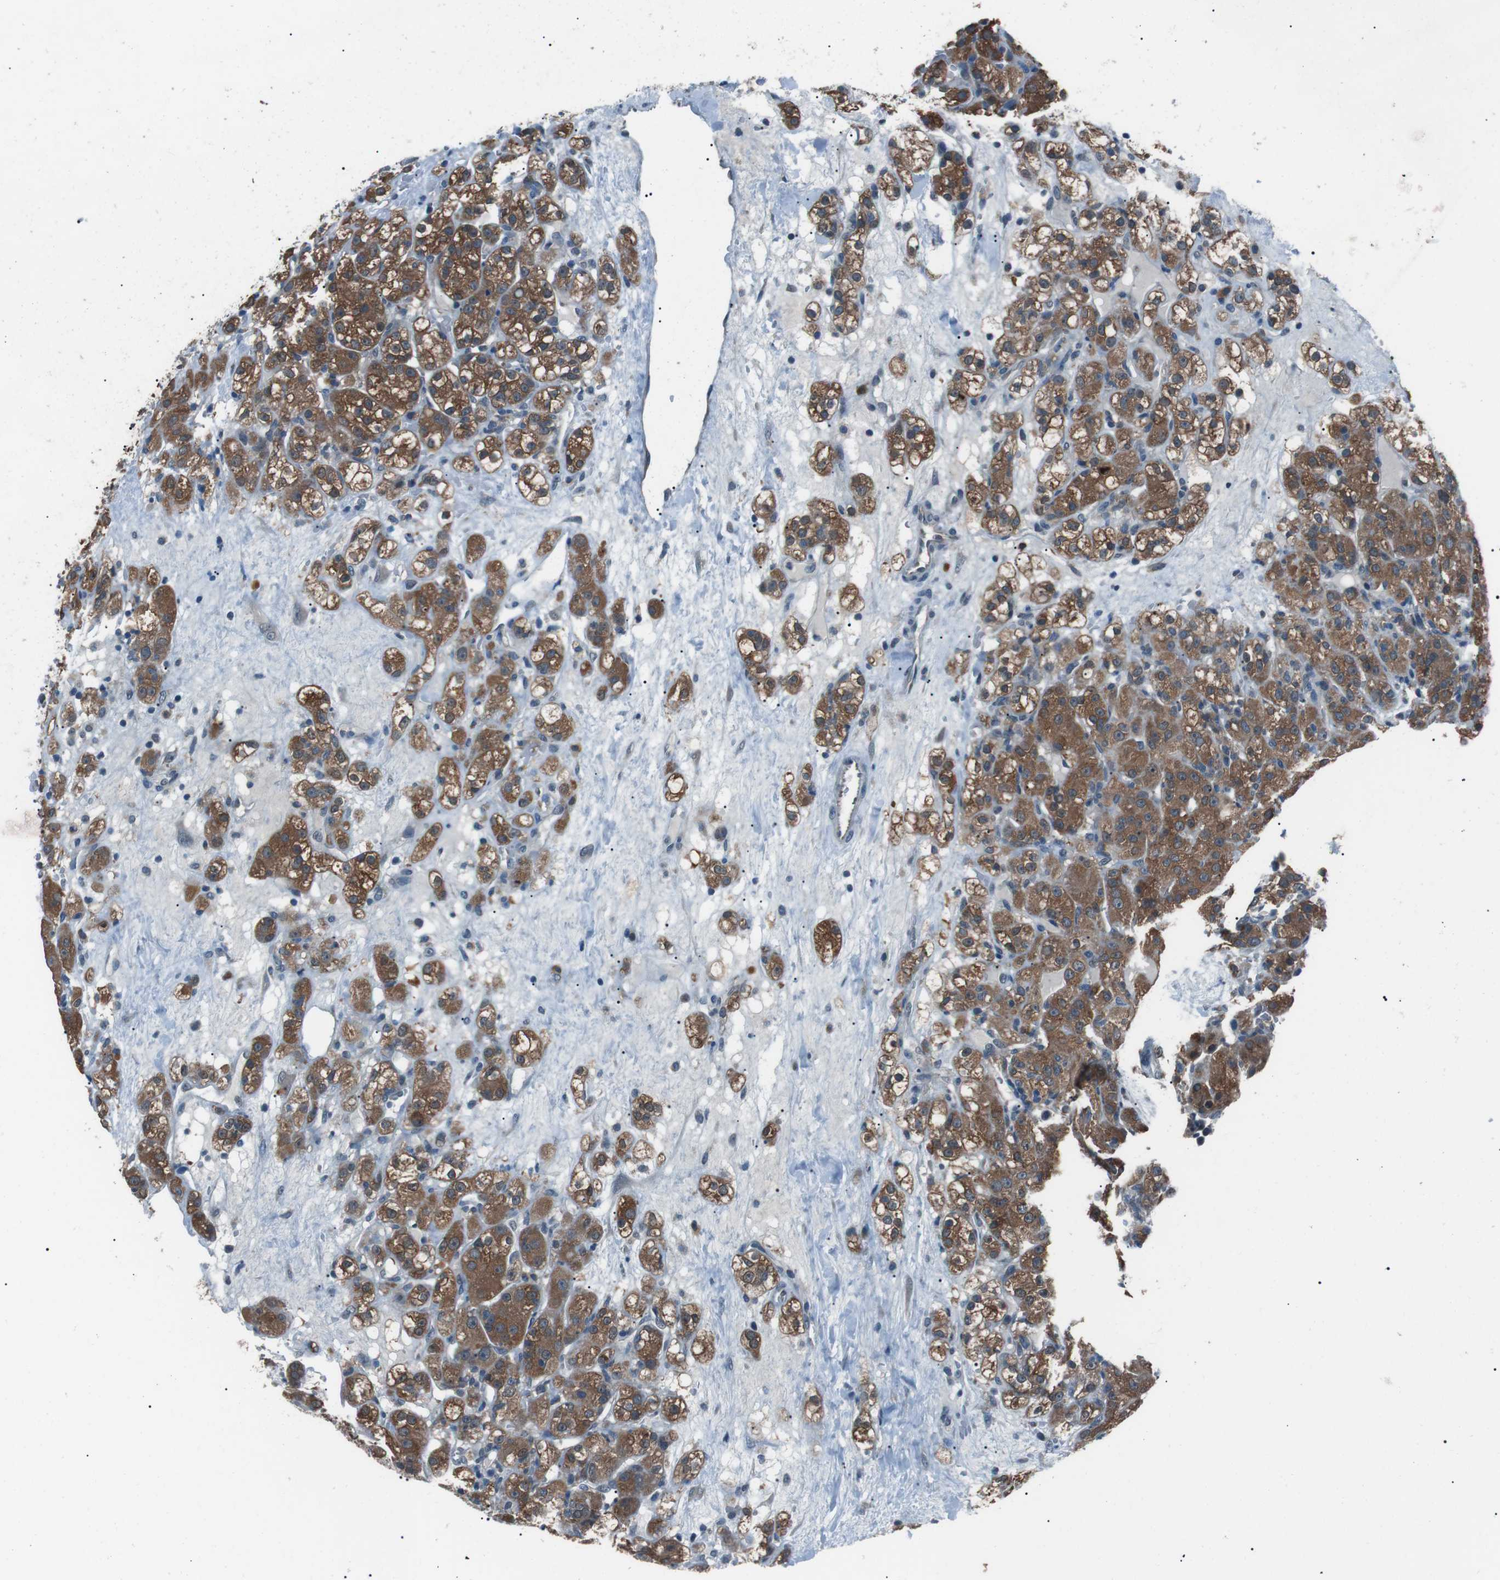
{"staining": {"intensity": "moderate", "quantity": ">75%", "location": "cytoplasmic/membranous"}, "tissue": "renal cancer", "cell_type": "Tumor cells", "image_type": "cancer", "snomed": [{"axis": "morphology", "description": "Normal tissue, NOS"}, {"axis": "morphology", "description": "Adenocarcinoma, NOS"}, {"axis": "topography", "description": "Kidney"}], "caption": "A photomicrograph of human adenocarcinoma (renal) stained for a protein displays moderate cytoplasmic/membranous brown staining in tumor cells. The staining was performed using DAB (3,3'-diaminobenzidine), with brown indicating positive protein expression. Nuclei are stained blue with hematoxylin.", "gene": "LRIG2", "patient": {"sex": "male", "age": 61}}